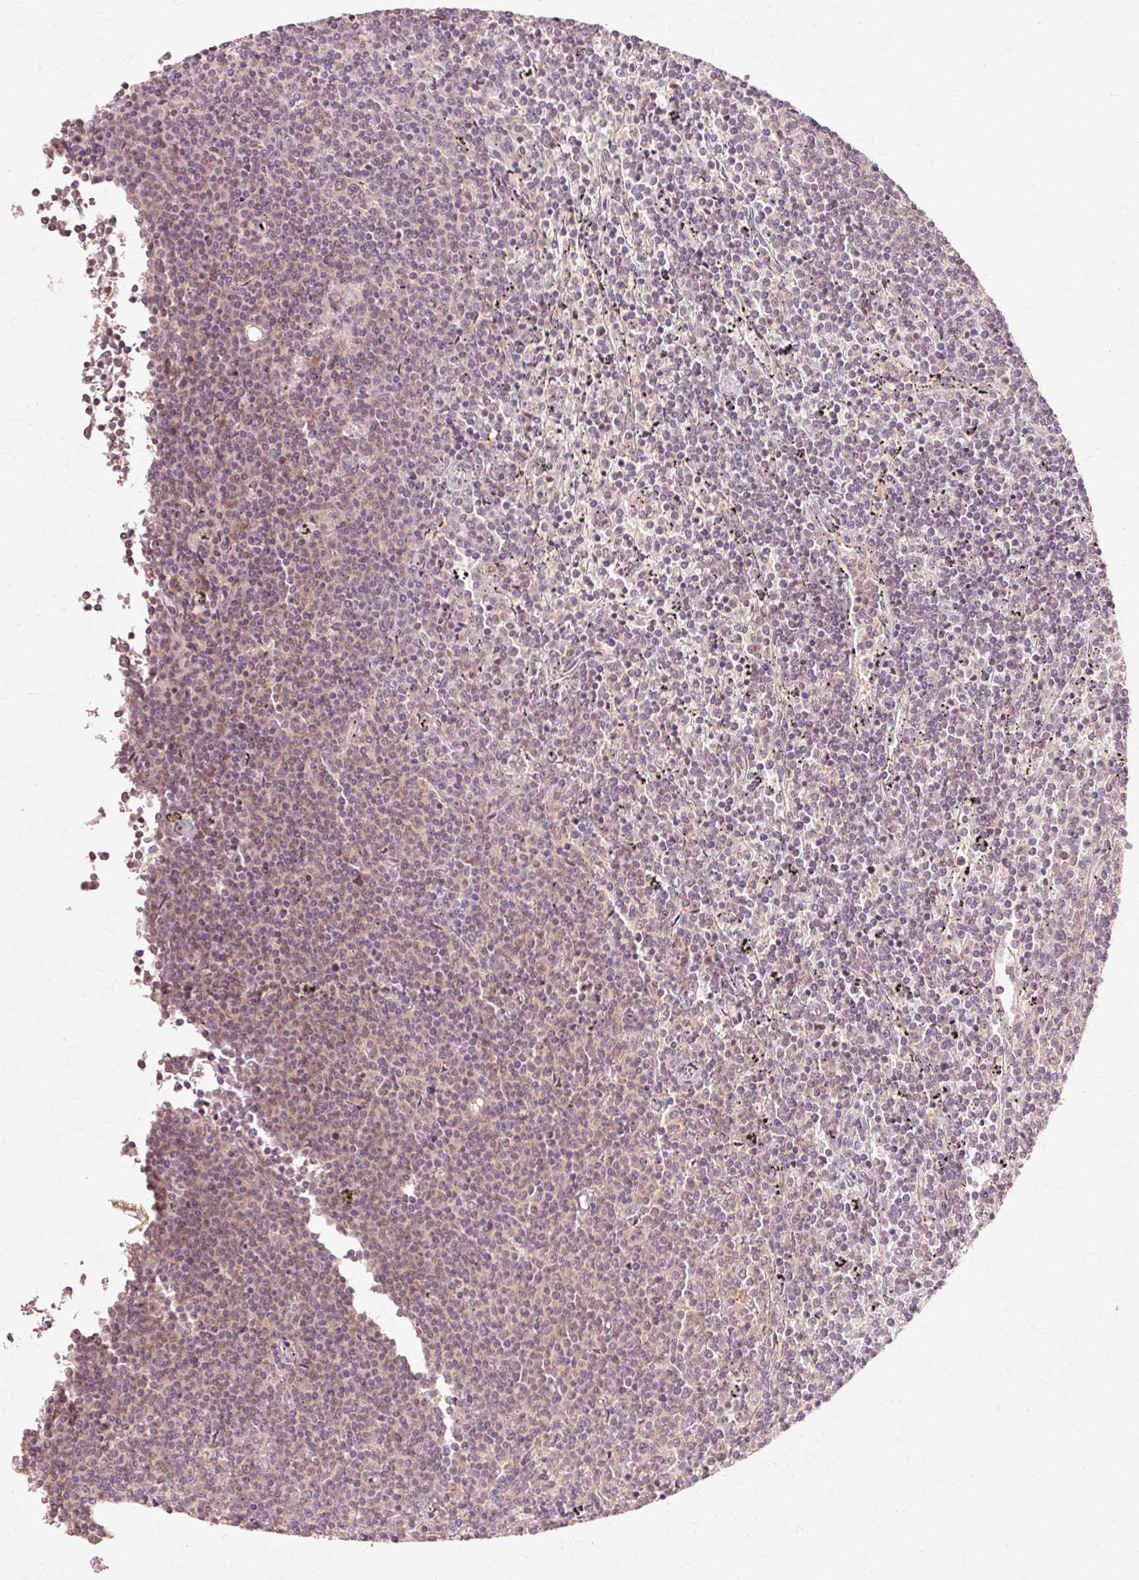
{"staining": {"intensity": "negative", "quantity": "none", "location": "none"}, "tissue": "lymphoma", "cell_type": "Tumor cells", "image_type": "cancer", "snomed": [{"axis": "morphology", "description": "Malignant lymphoma, non-Hodgkin's type, Low grade"}, {"axis": "topography", "description": "Spleen"}], "caption": "Immunohistochemistry (IHC) micrograph of malignant lymphoma, non-Hodgkin's type (low-grade) stained for a protein (brown), which displays no expression in tumor cells.", "gene": "RGPD5", "patient": {"sex": "female", "age": 50}}